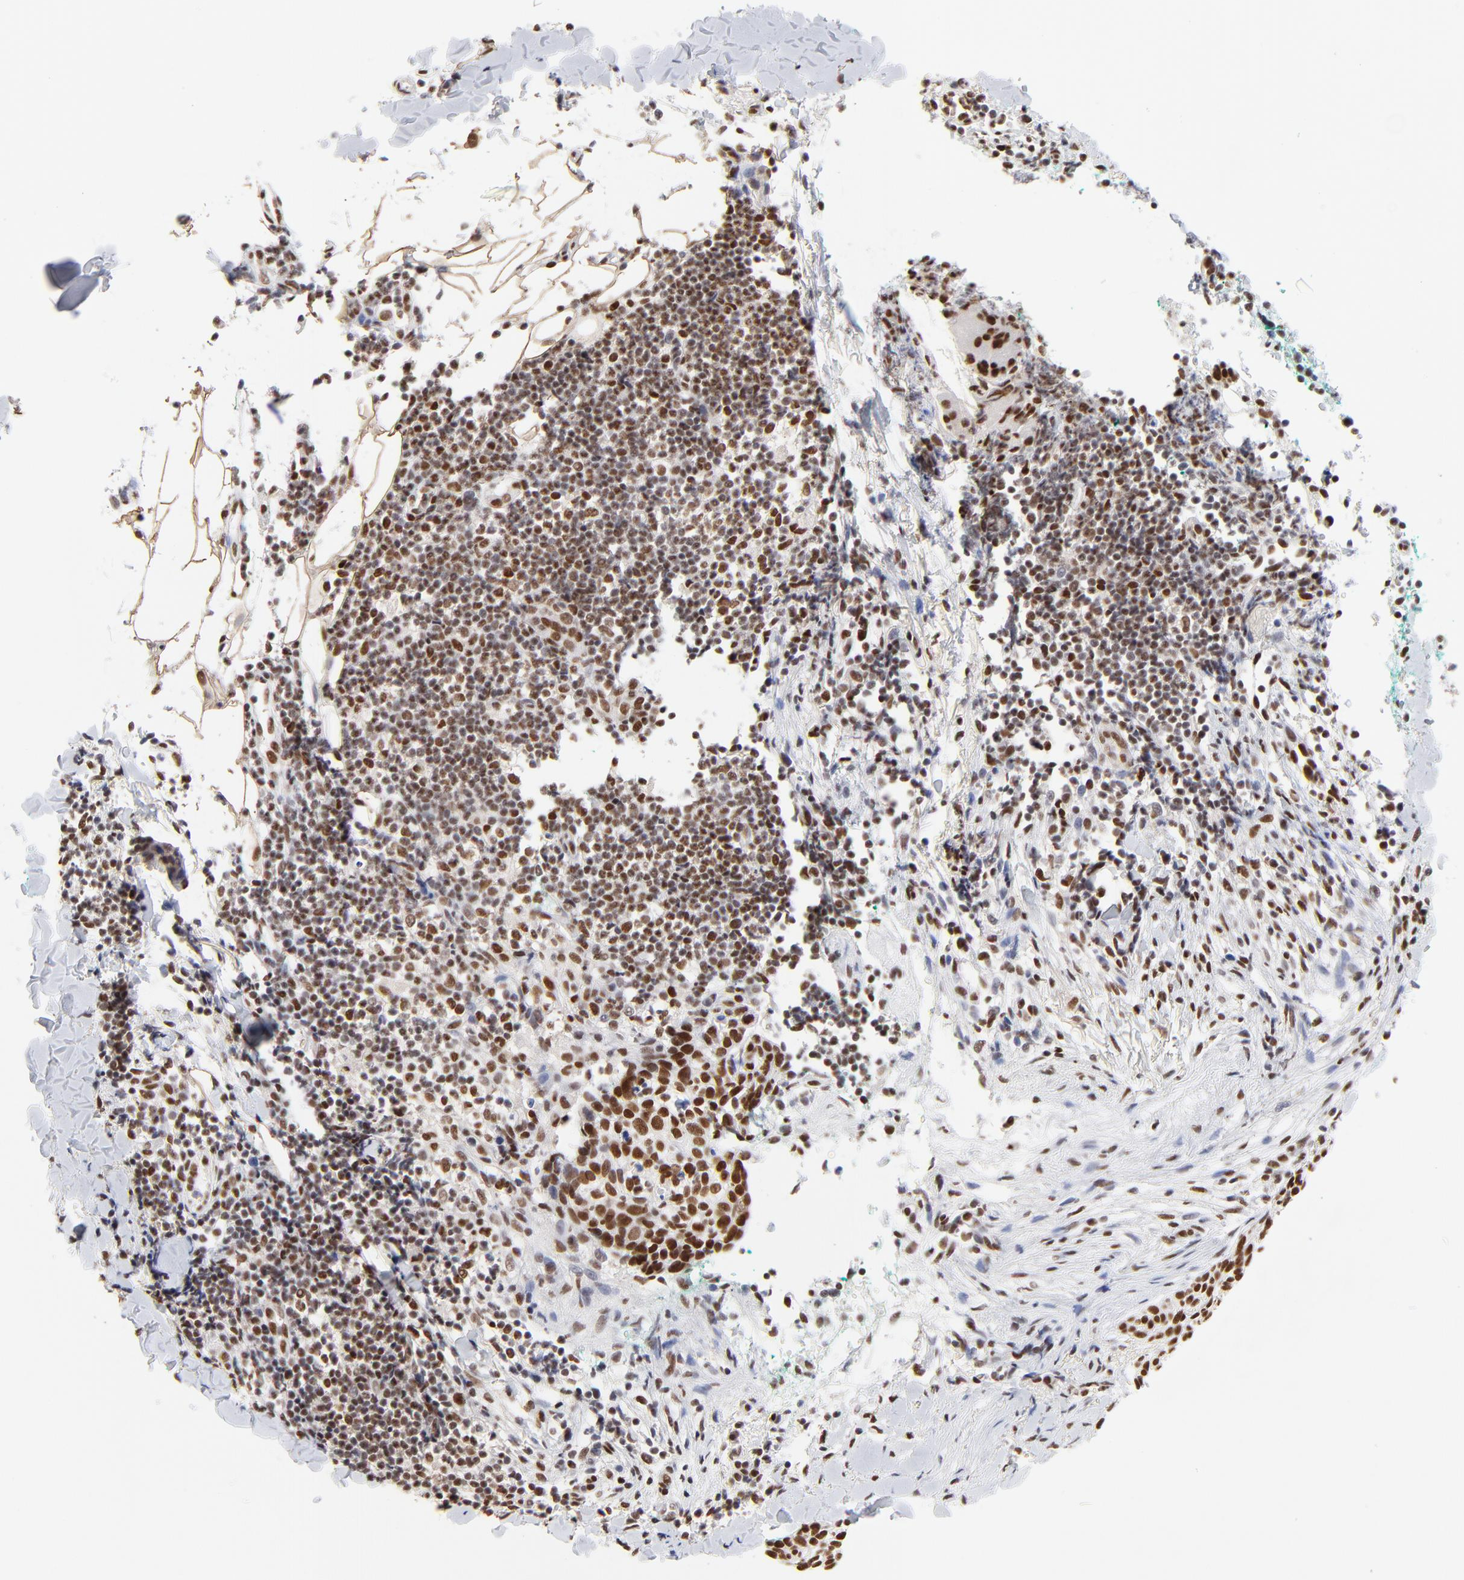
{"staining": {"intensity": "strong", "quantity": ">75%", "location": "nuclear"}, "tissue": "skin cancer", "cell_type": "Tumor cells", "image_type": "cancer", "snomed": [{"axis": "morphology", "description": "Normal tissue, NOS"}, {"axis": "morphology", "description": "Basal cell carcinoma"}, {"axis": "topography", "description": "Skin"}], "caption": "A histopathology image of skin cancer stained for a protein shows strong nuclear brown staining in tumor cells. (DAB (3,3'-diaminobenzidine) IHC with brightfield microscopy, high magnification).", "gene": "ZMYM3", "patient": {"sex": "female", "age": 57}}